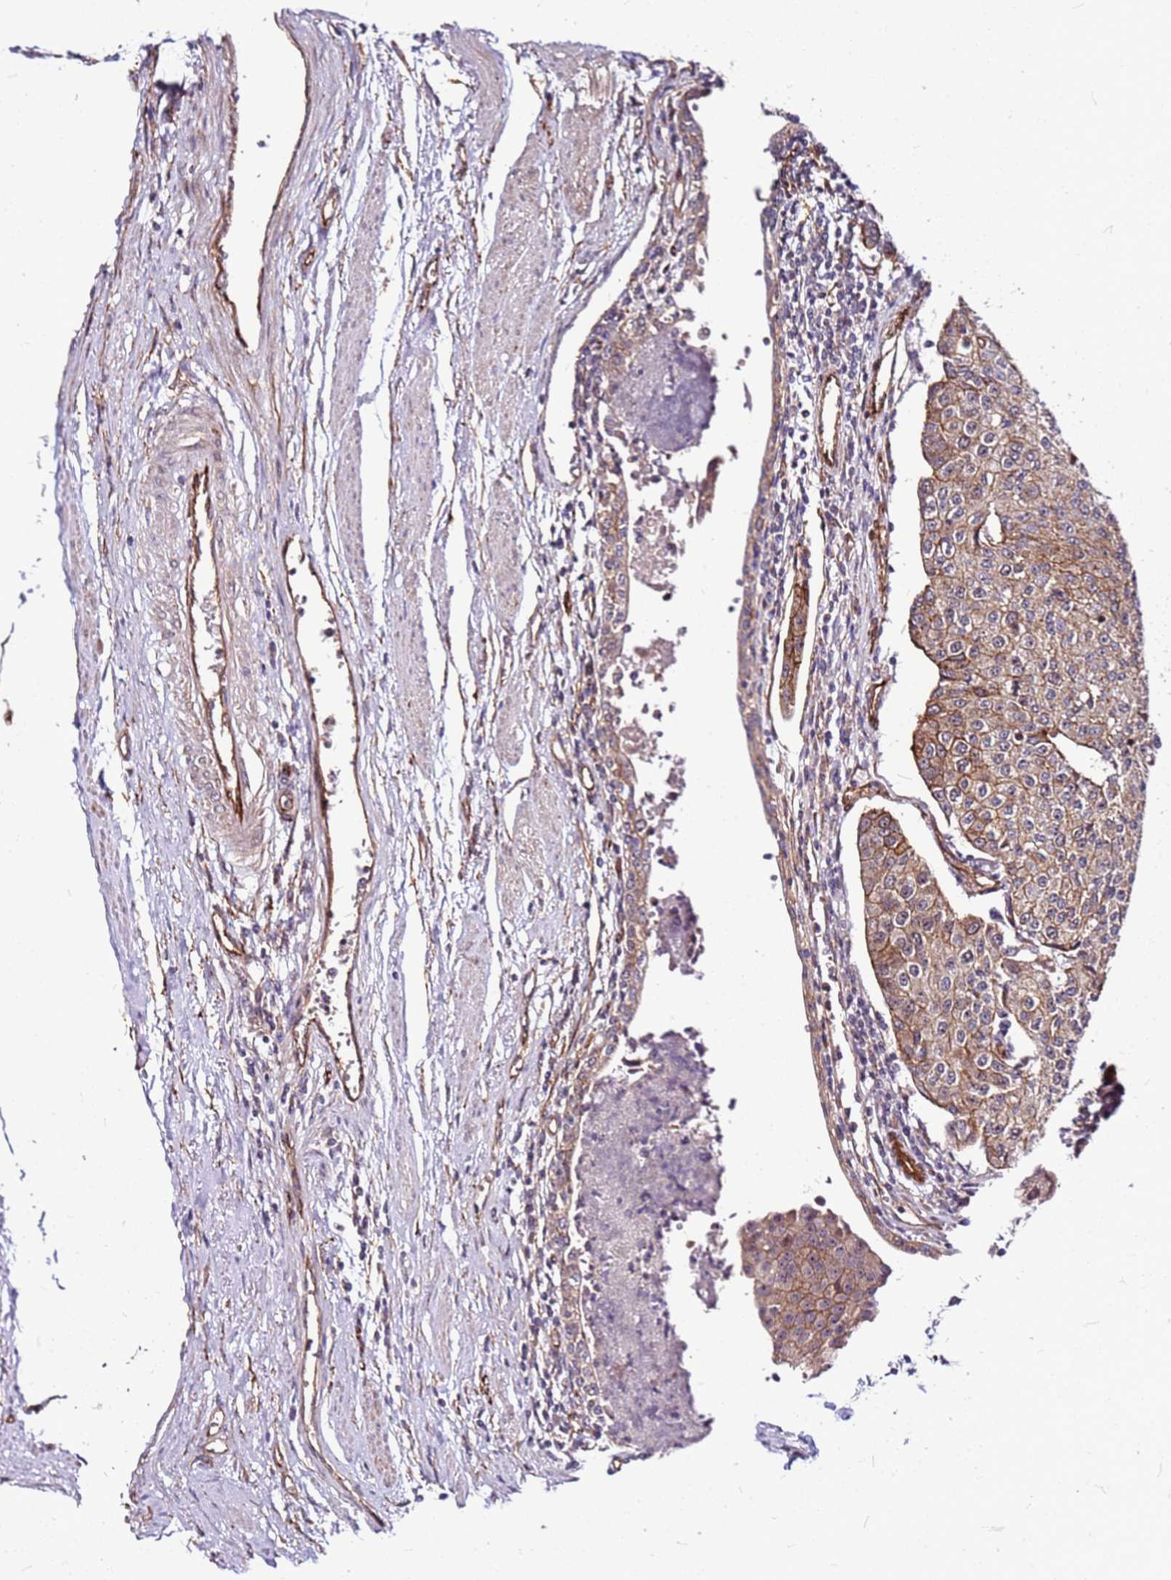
{"staining": {"intensity": "moderate", "quantity": ">75%", "location": "cytoplasmic/membranous"}, "tissue": "urothelial cancer", "cell_type": "Tumor cells", "image_type": "cancer", "snomed": [{"axis": "morphology", "description": "Urothelial carcinoma, High grade"}, {"axis": "topography", "description": "Urinary bladder"}], "caption": "There is medium levels of moderate cytoplasmic/membranous staining in tumor cells of urothelial carcinoma (high-grade), as demonstrated by immunohistochemical staining (brown color).", "gene": "TOPAZ1", "patient": {"sex": "female", "age": 85}}